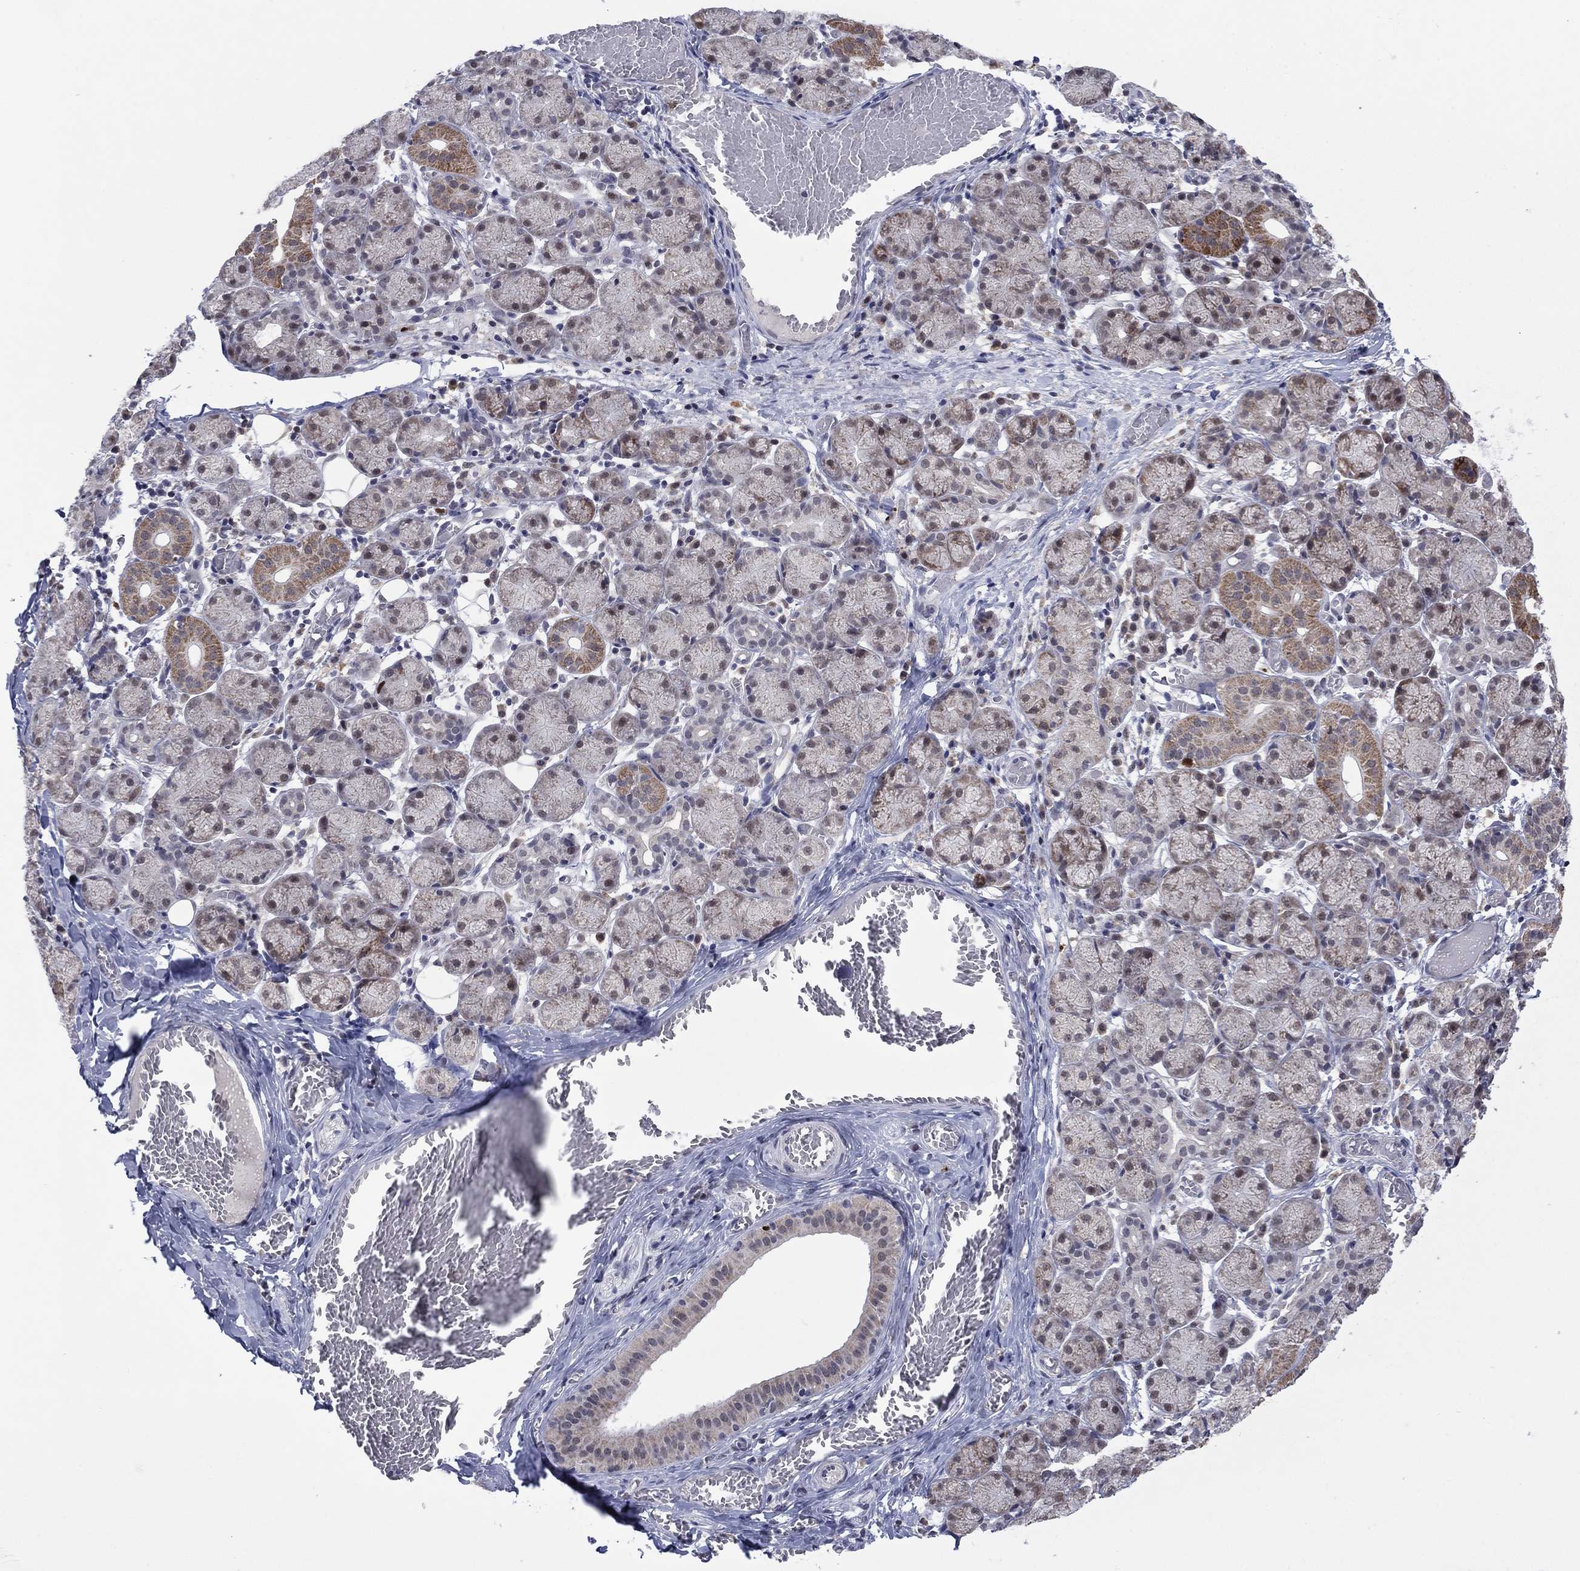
{"staining": {"intensity": "moderate", "quantity": "<25%", "location": "cytoplasmic/membranous"}, "tissue": "salivary gland", "cell_type": "Glandular cells", "image_type": "normal", "snomed": [{"axis": "morphology", "description": "Normal tissue, NOS"}, {"axis": "topography", "description": "Salivary gland"}, {"axis": "topography", "description": "Peripheral nerve tissue"}], "caption": "IHC image of unremarkable human salivary gland stained for a protein (brown), which displays low levels of moderate cytoplasmic/membranous positivity in about <25% of glandular cells.", "gene": "CDCA5", "patient": {"sex": "female", "age": 24}}